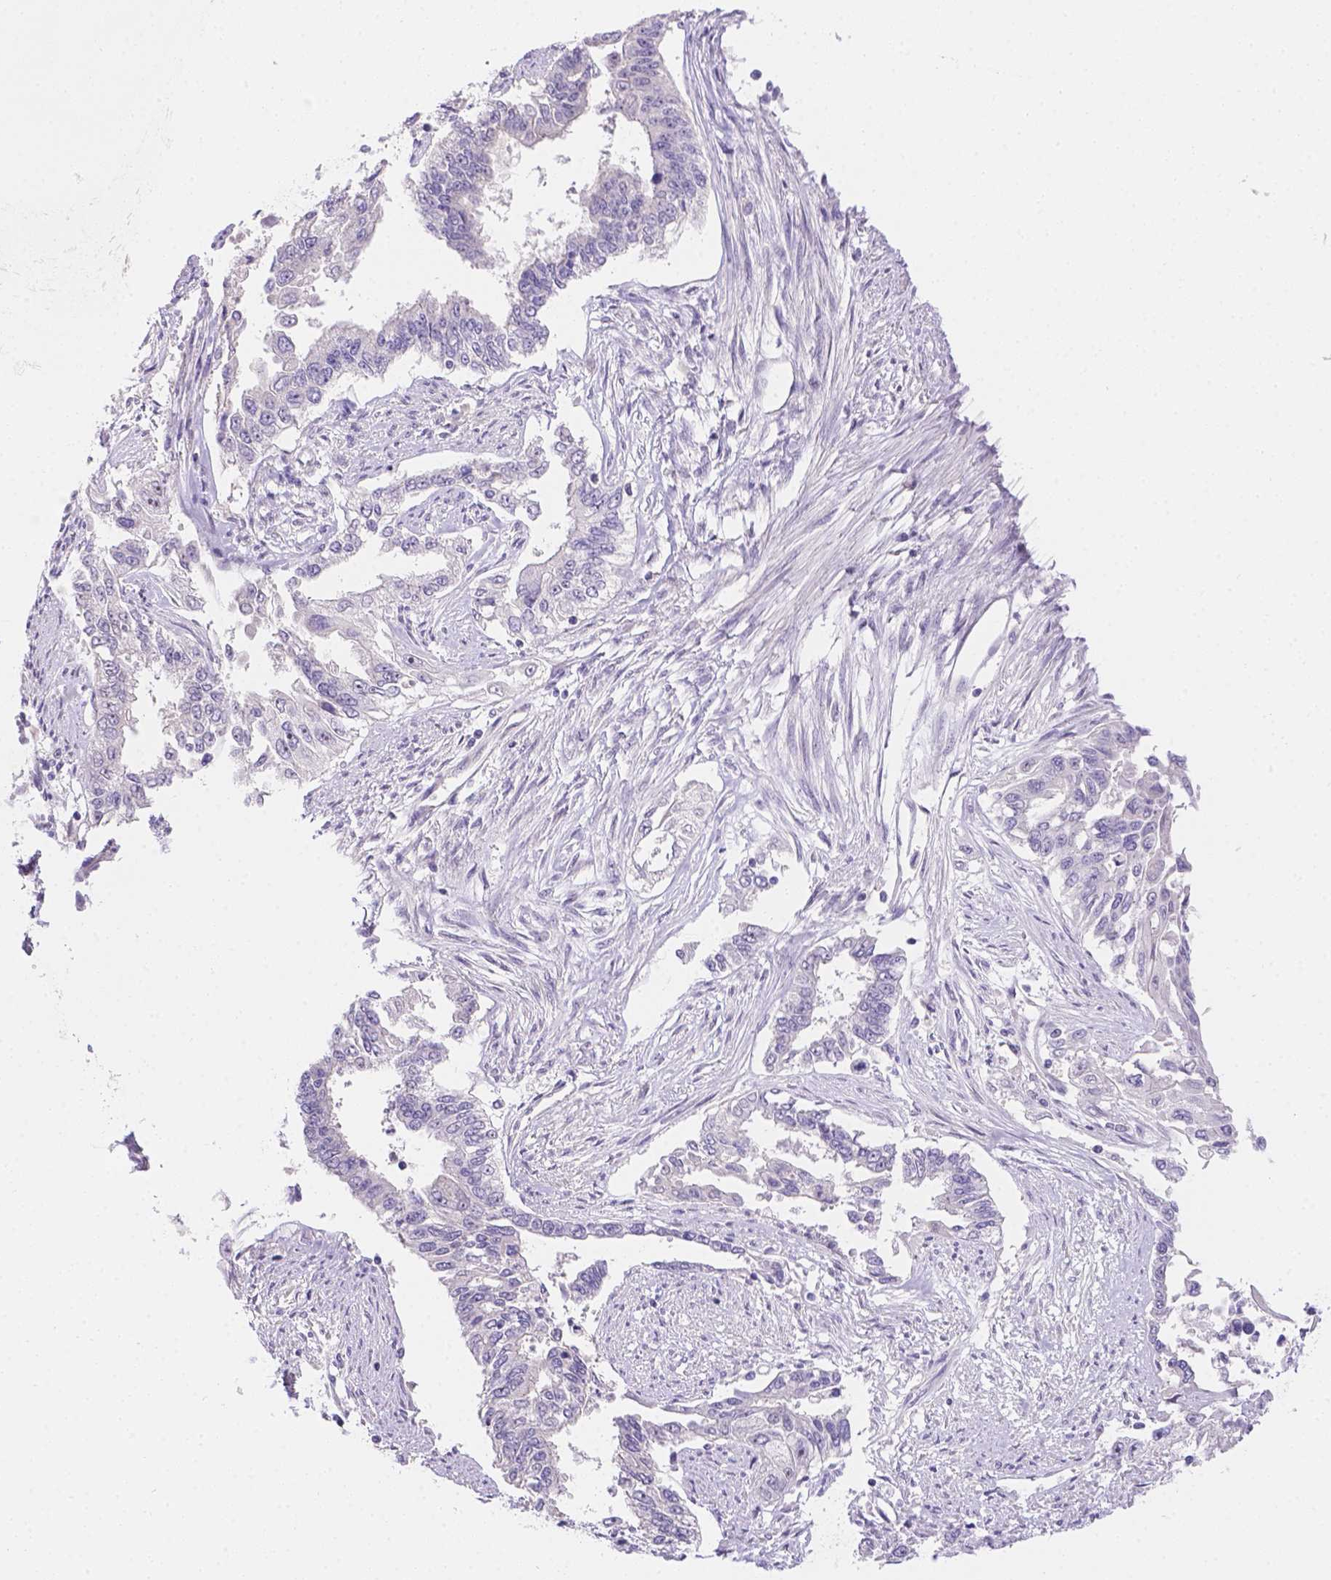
{"staining": {"intensity": "negative", "quantity": "none", "location": "none"}, "tissue": "endometrial cancer", "cell_type": "Tumor cells", "image_type": "cancer", "snomed": [{"axis": "morphology", "description": "Adenocarcinoma, NOS"}, {"axis": "topography", "description": "Uterus"}], "caption": "A photomicrograph of adenocarcinoma (endometrial) stained for a protein displays no brown staining in tumor cells.", "gene": "CD96", "patient": {"sex": "female", "age": 59}}